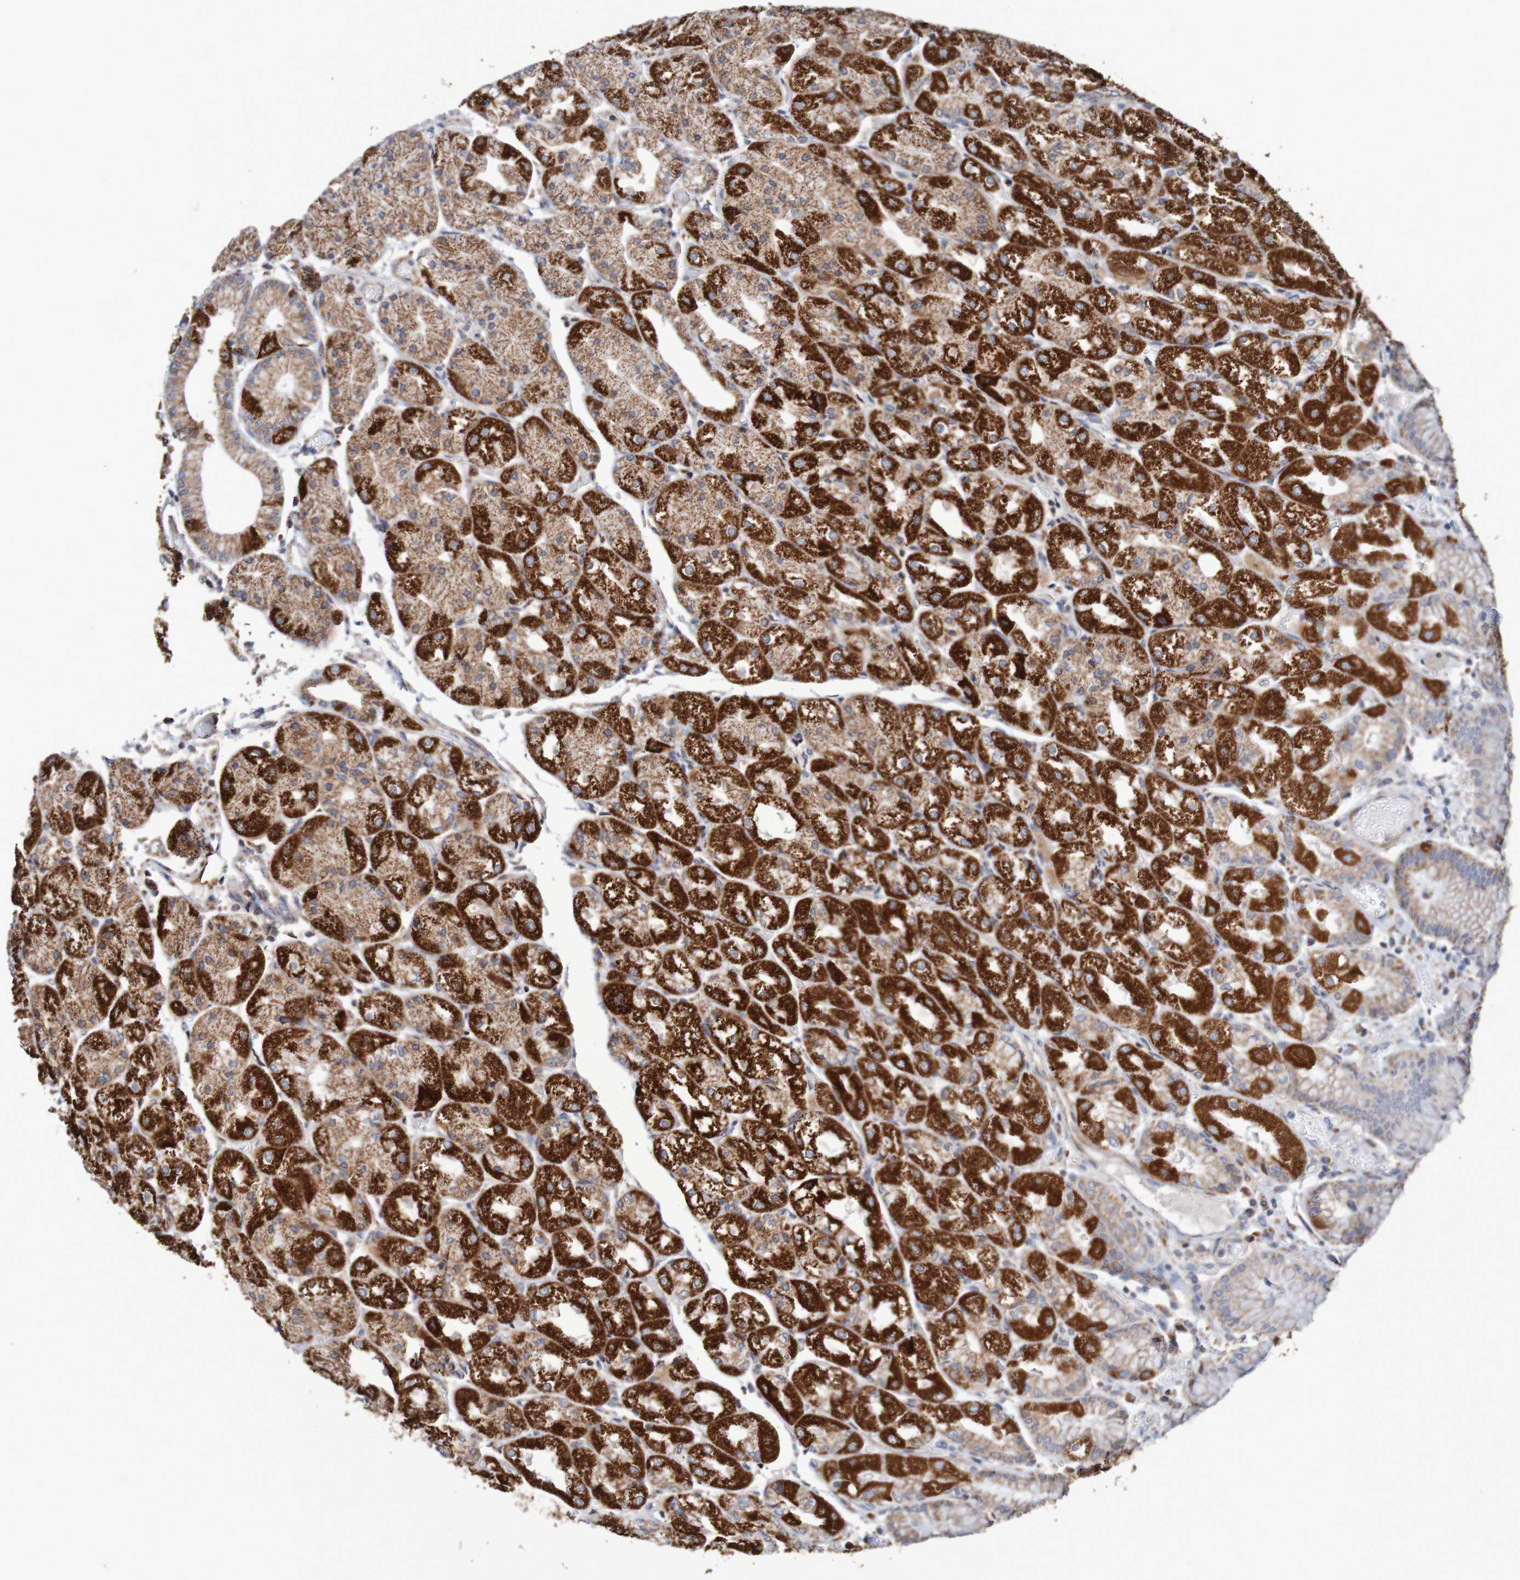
{"staining": {"intensity": "strong", "quantity": ">75%", "location": "cytoplasmic/membranous"}, "tissue": "stomach", "cell_type": "Glandular cells", "image_type": "normal", "snomed": [{"axis": "morphology", "description": "Normal tissue, NOS"}, {"axis": "topography", "description": "Stomach, upper"}], "caption": "This histopathology image shows IHC staining of benign stomach, with high strong cytoplasmic/membranous positivity in approximately >75% of glandular cells.", "gene": "MMEL1", "patient": {"sex": "male", "age": 72}}